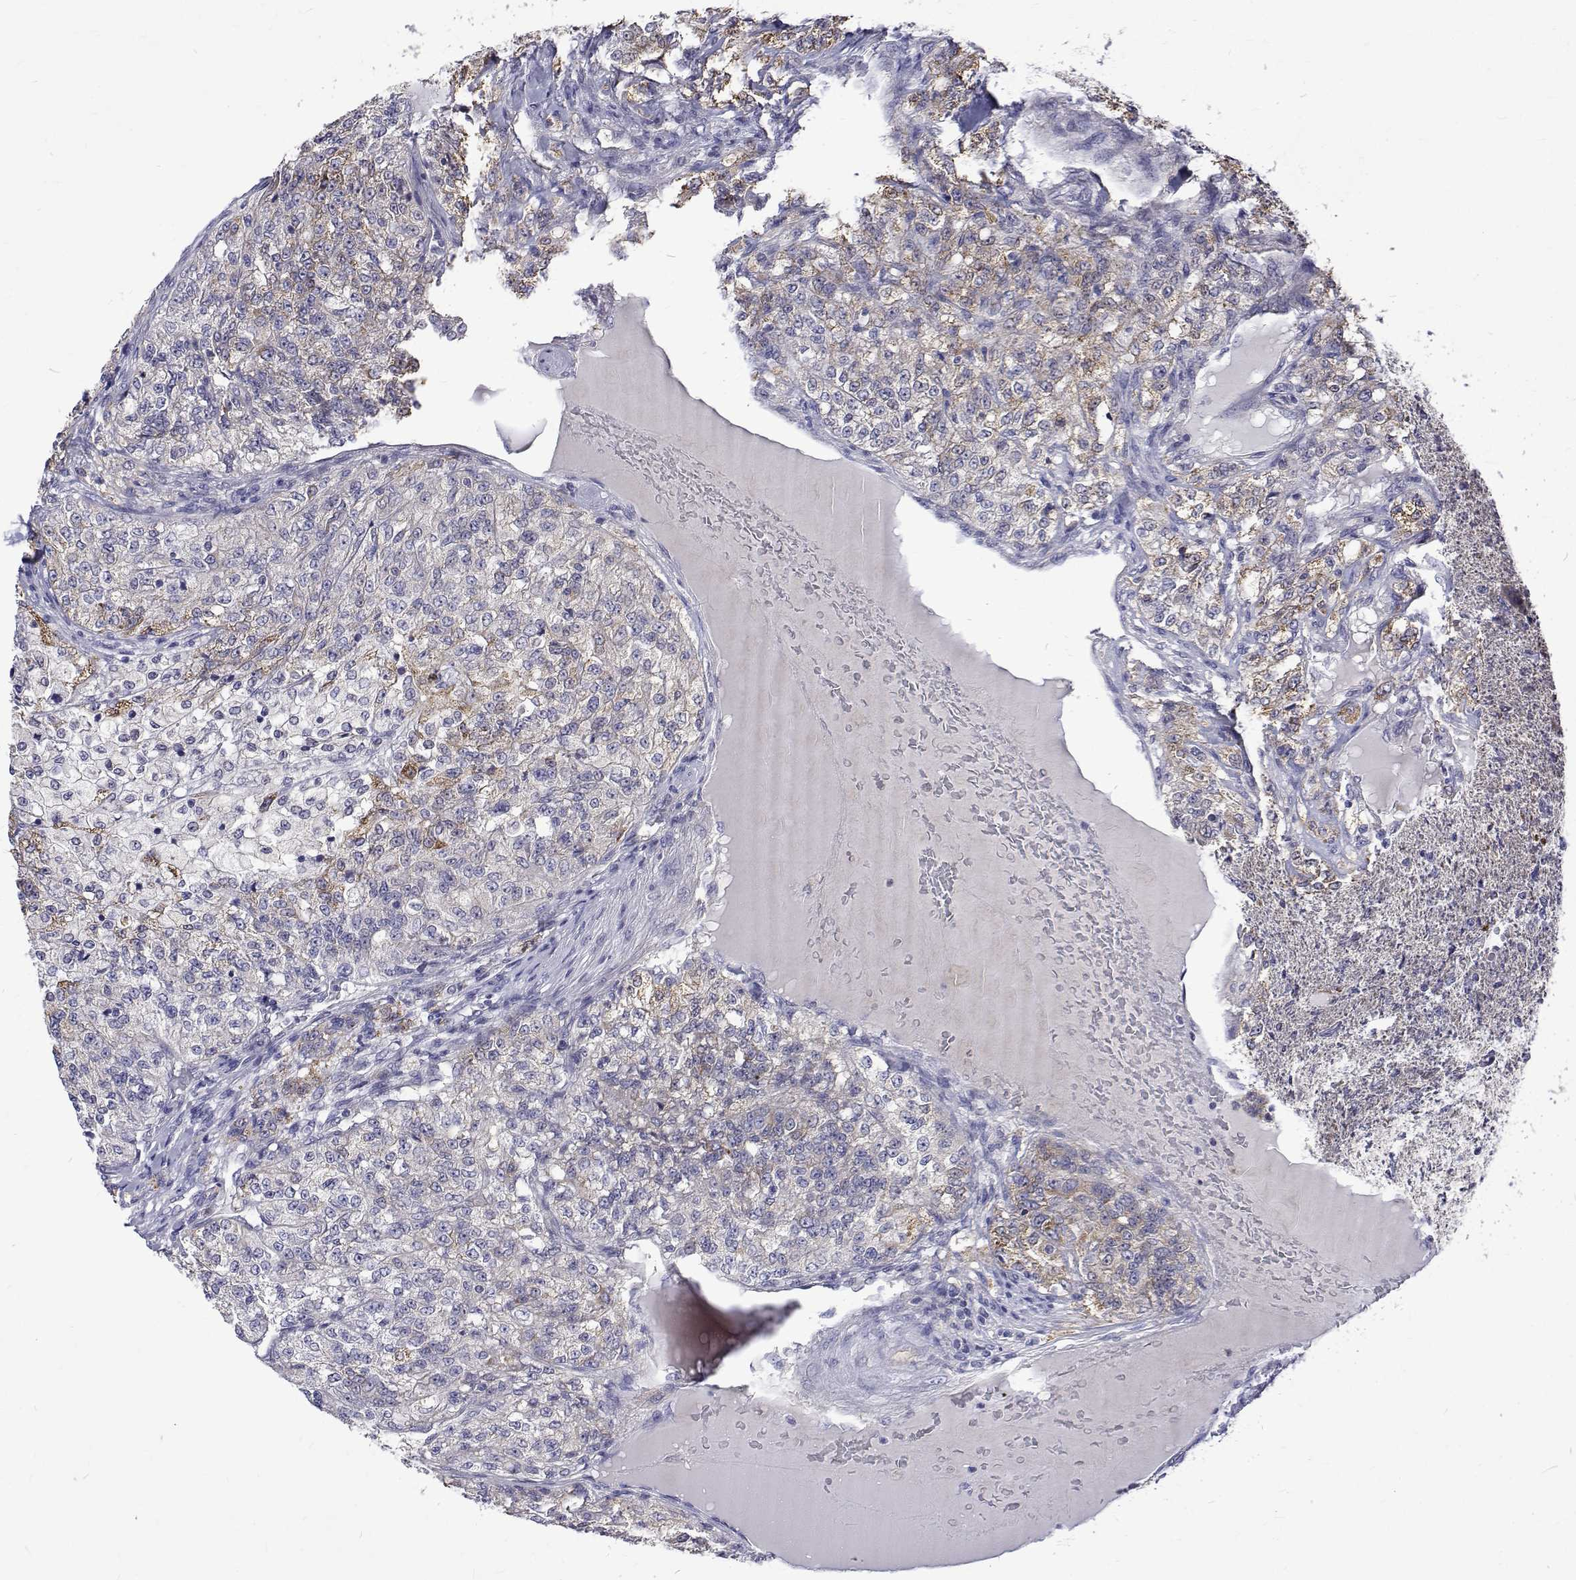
{"staining": {"intensity": "weak", "quantity": "<25%", "location": "cytoplasmic/membranous"}, "tissue": "renal cancer", "cell_type": "Tumor cells", "image_type": "cancer", "snomed": [{"axis": "morphology", "description": "Adenocarcinoma, NOS"}, {"axis": "topography", "description": "Kidney"}], "caption": "DAB immunohistochemical staining of human renal cancer shows no significant staining in tumor cells.", "gene": "PADI1", "patient": {"sex": "female", "age": 63}}